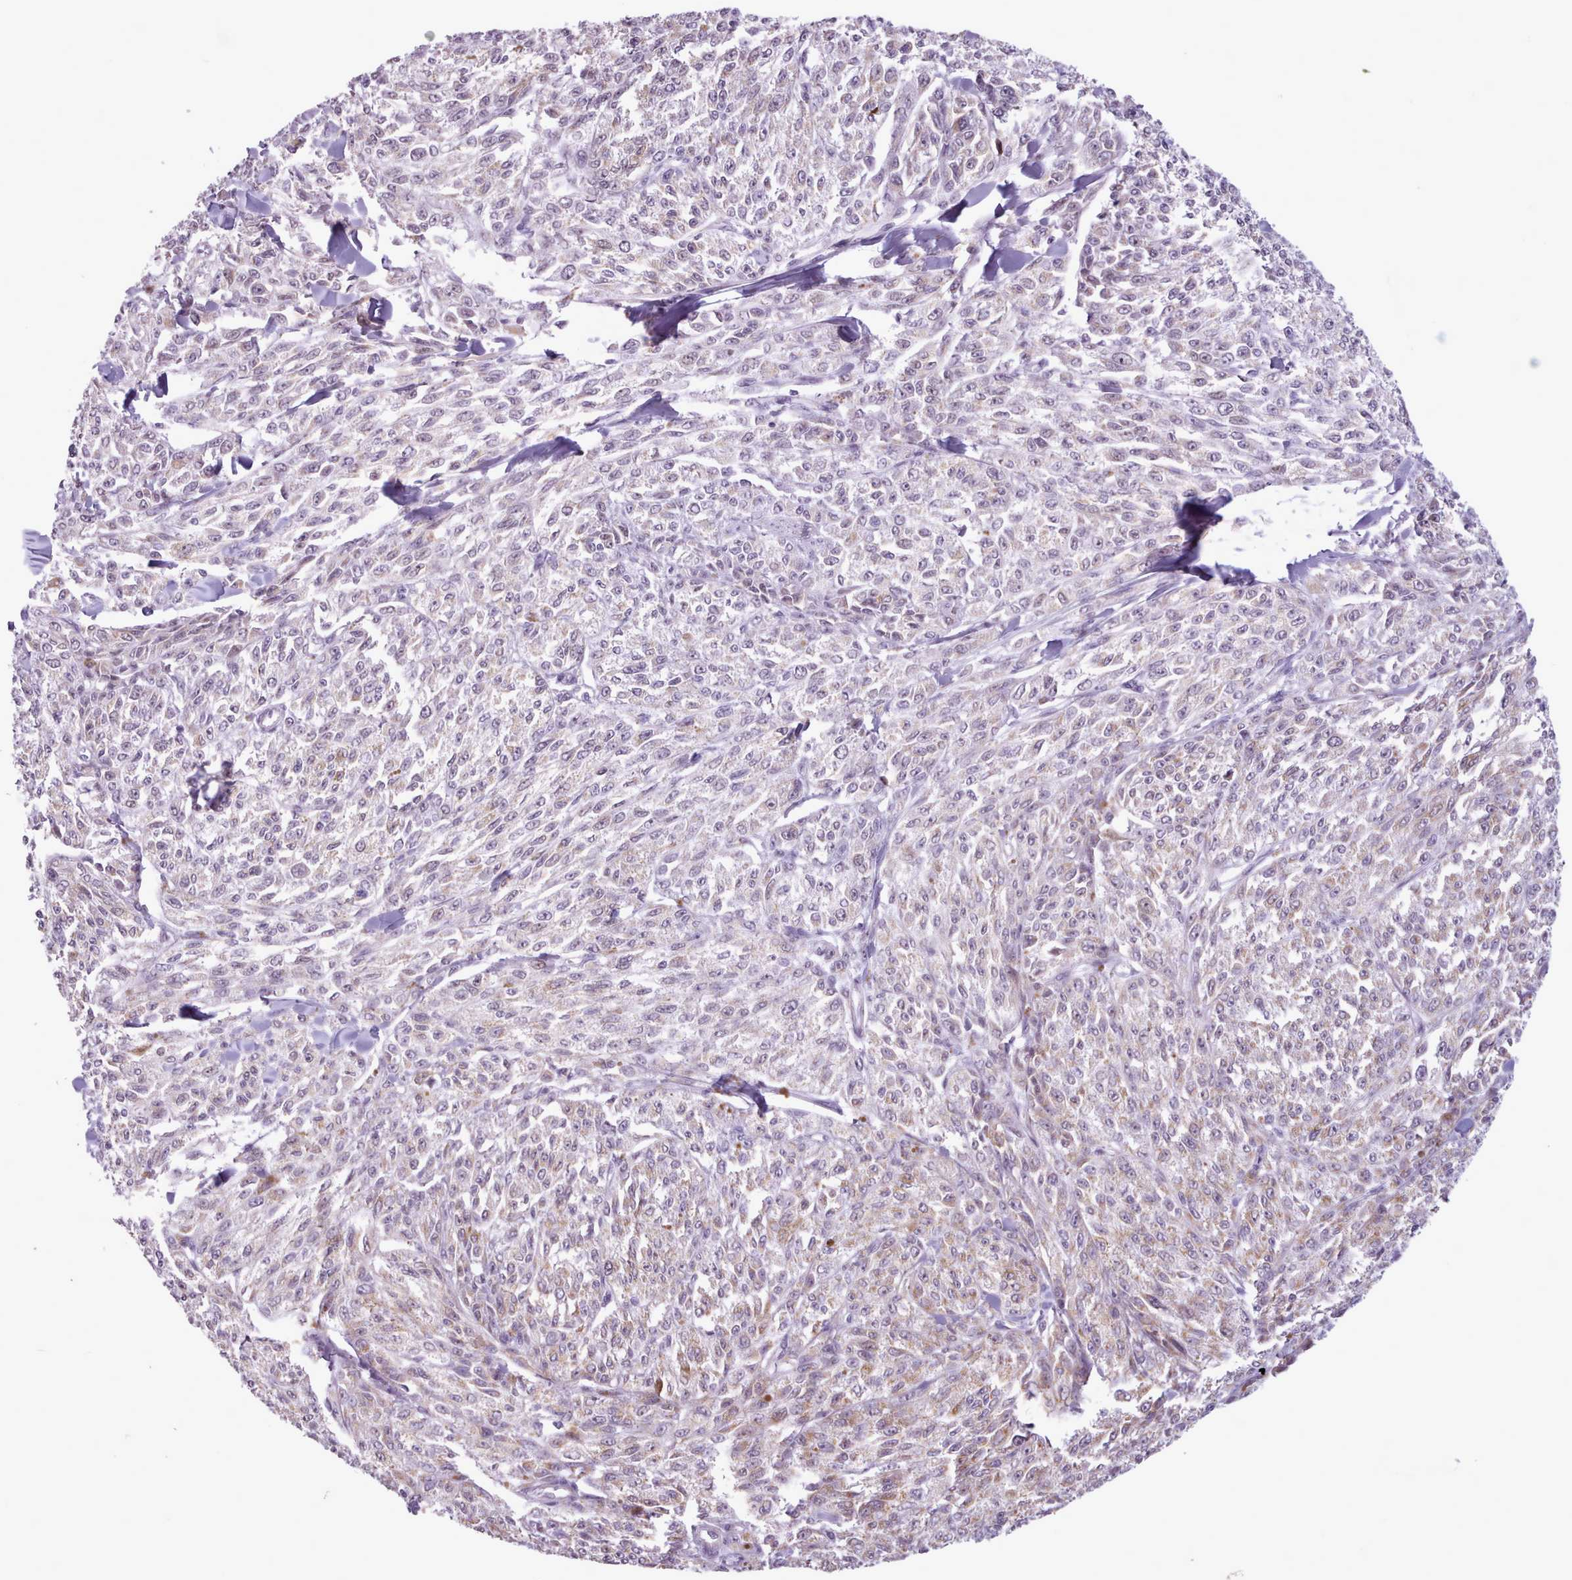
{"staining": {"intensity": "weak", "quantity": ">75%", "location": "cytoplasmic/membranous,nuclear"}, "tissue": "melanoma", "cell_type": "Tumor cells", "image_type": "cancer", "snomed": [{"axis": "morphology", "description": "Malignant melanoma, NOS"}, {"axis": "topography", "description": "Skin"}], "caption": "This photomicrograph exhibits immunohistochemistry (IHC) staining of human melanoma, with low weak cytoplasmic/membranous and nuclear expression in about >75% of tumor cells.", "gene": "SLURP1", "patient": {"sex": "female", "age": 52}}